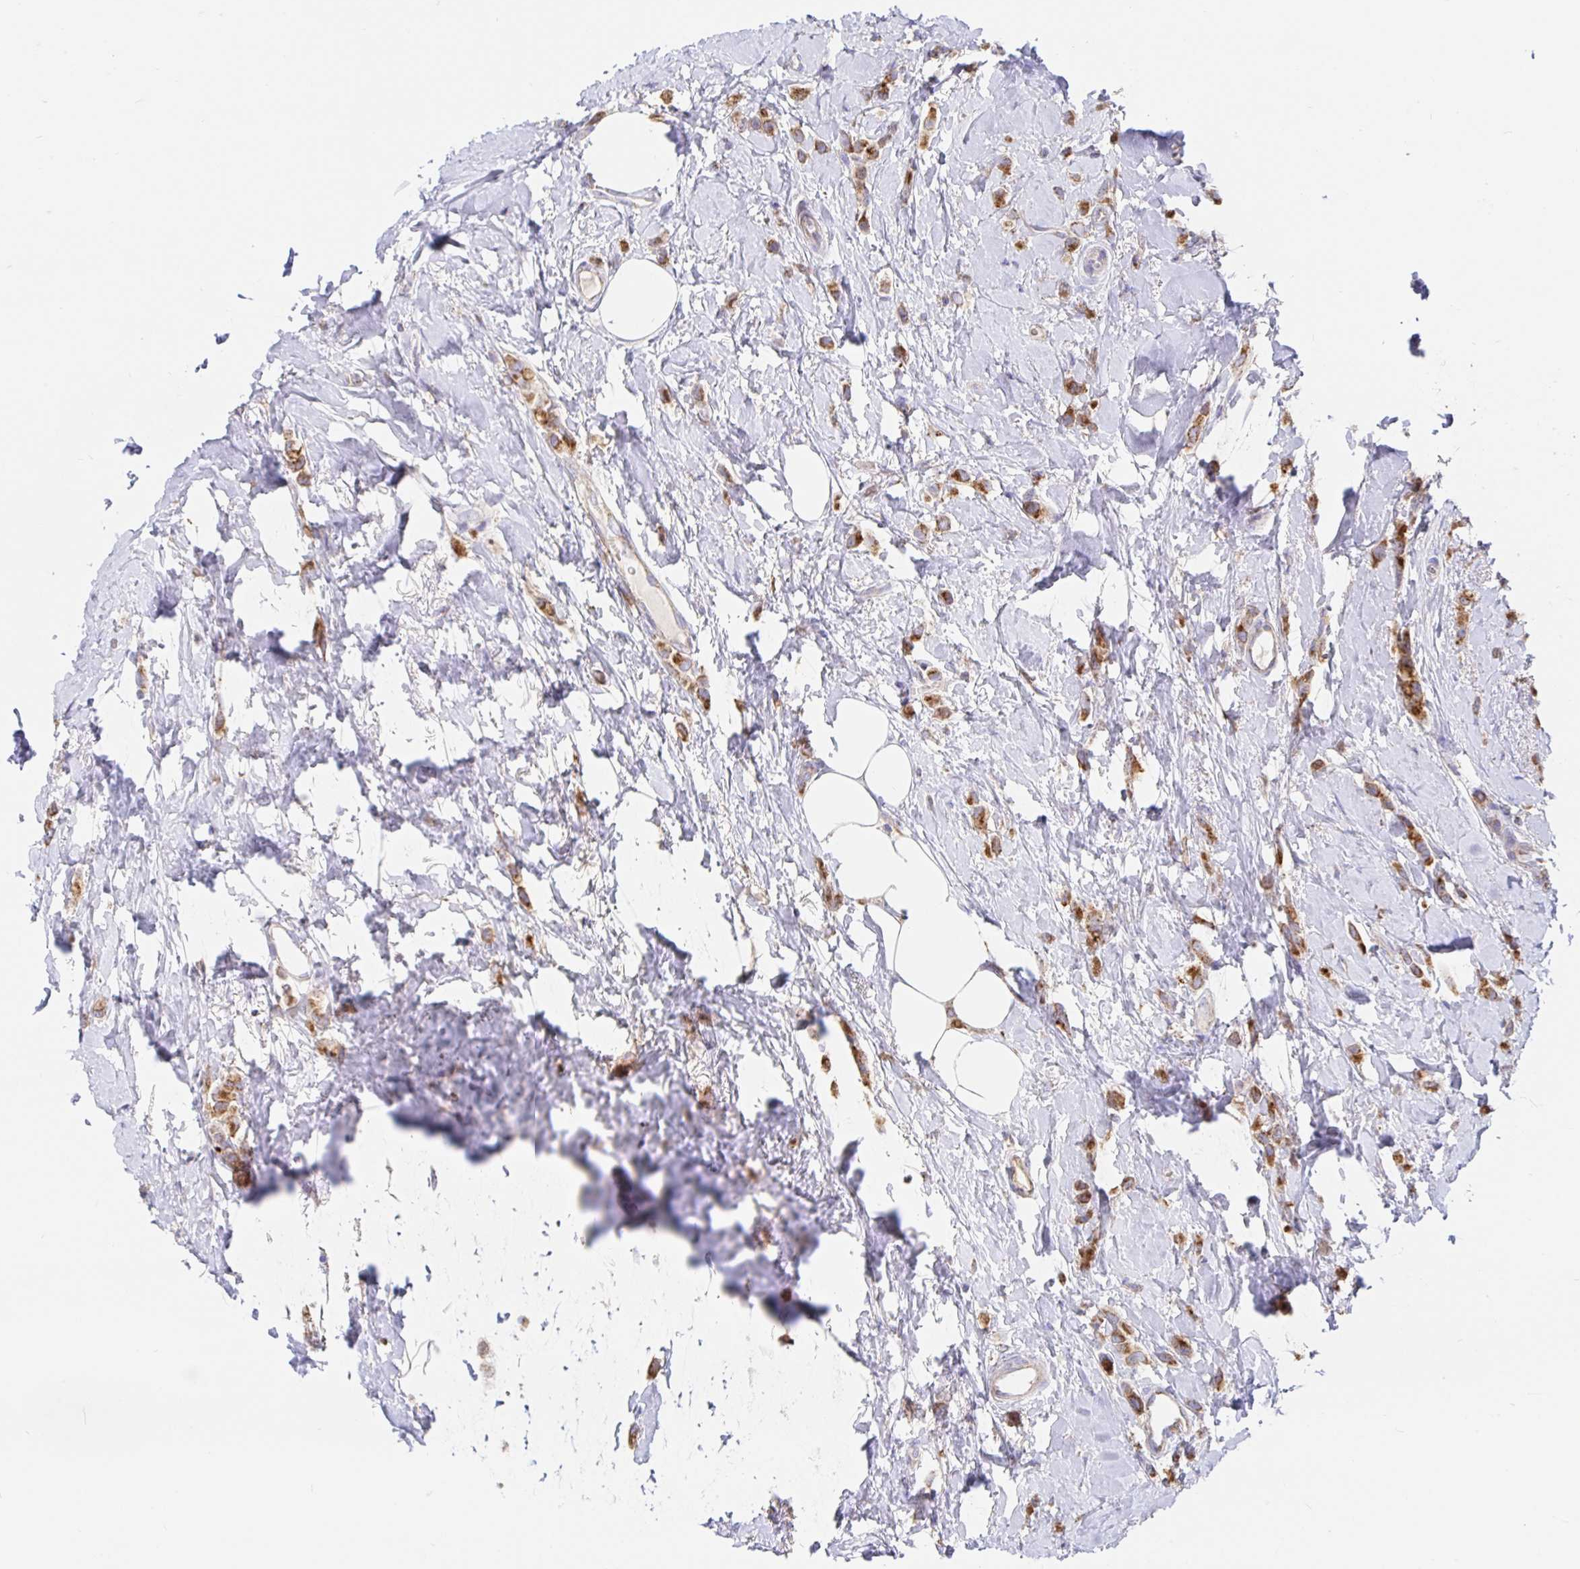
{"staining": {"intensity": "moderate", "quantity": ">75%", "location": "cytoplasmic/membranous"}, "tissue": "breast cancer", "cell_type": "Tumor cells", "image_type": "cancer", "snomed": [{"axis": "morphology", "description": "Lobular carcinoma"}, {"axis": "topography", "description": "Breast"}], "caption": "High-magnification brightfield microscopy of breast cancer stained with DAB (3,3'-diaminobenzidine) (brown) and counterstained with hematoxylin (blue). tumor cells exhibit moderate cytoplasmic/membranous staining is identified in approximately>75% of cells.", "gene": "PRDX3", "patient": {"sex": "female", "age": 66}}